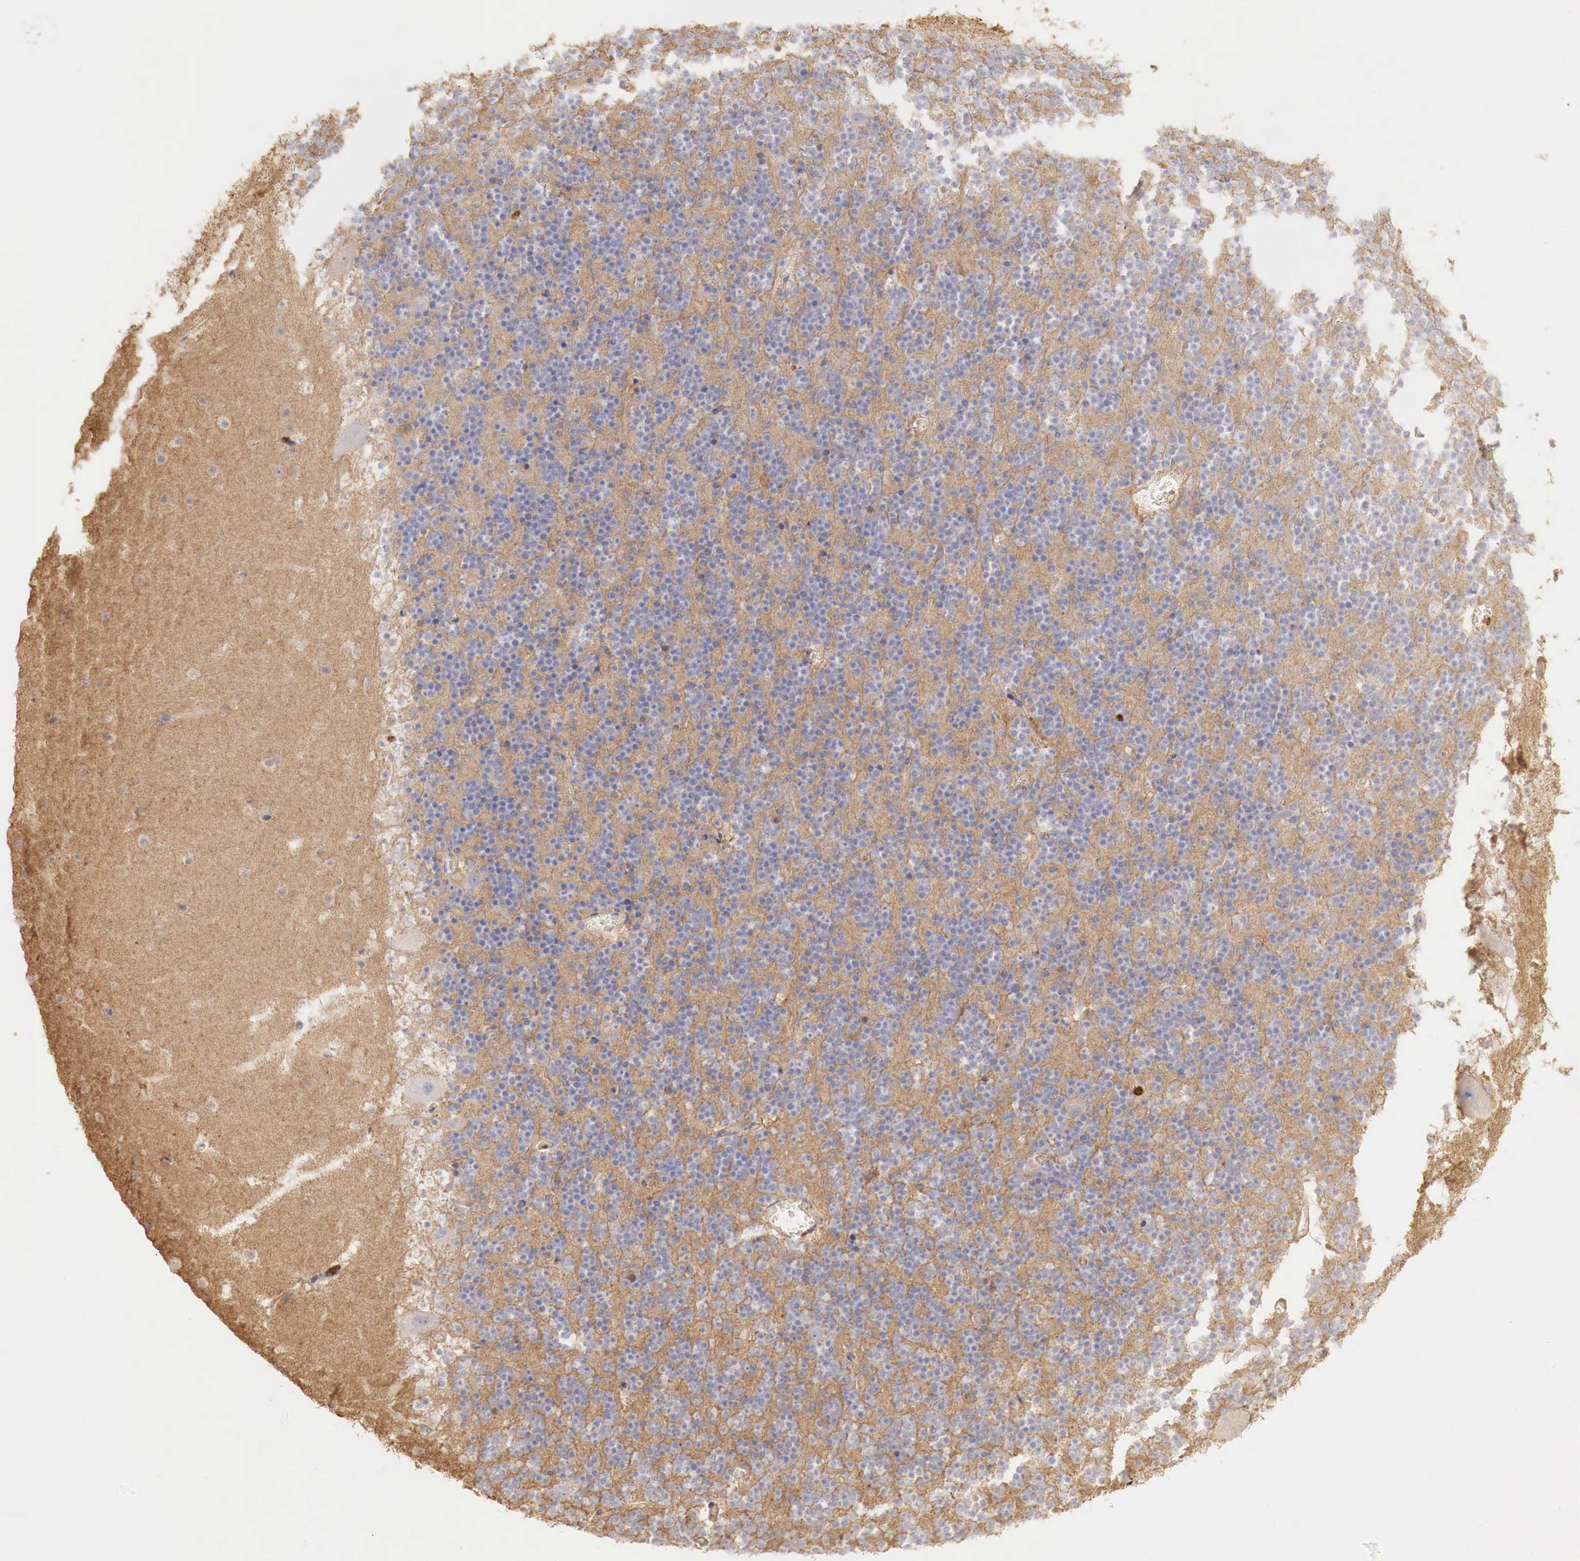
{"staining": {"intensity": "negative", "quantity": "none", "location": "none"}, "tissue": "cerebellum", "cell_type": "Cells in granular layer", "image_type": "normal", "snomed": [{"axis": "morphology", "description": "Normal tissue, NOS"}, {"axis": "topography", "description": "Cerebellum"}], "caption": "Immunohistochemistry (IHC) image of normal cerebellum stained for a protein (brown), which shows no positivity in cells in granular layer. The staining is performed using DAB brown chromogen with nuclei counter-stained in using hematoxylin.", "gene": "G6PD", "patient": {"sex": "male", "age": 45}}